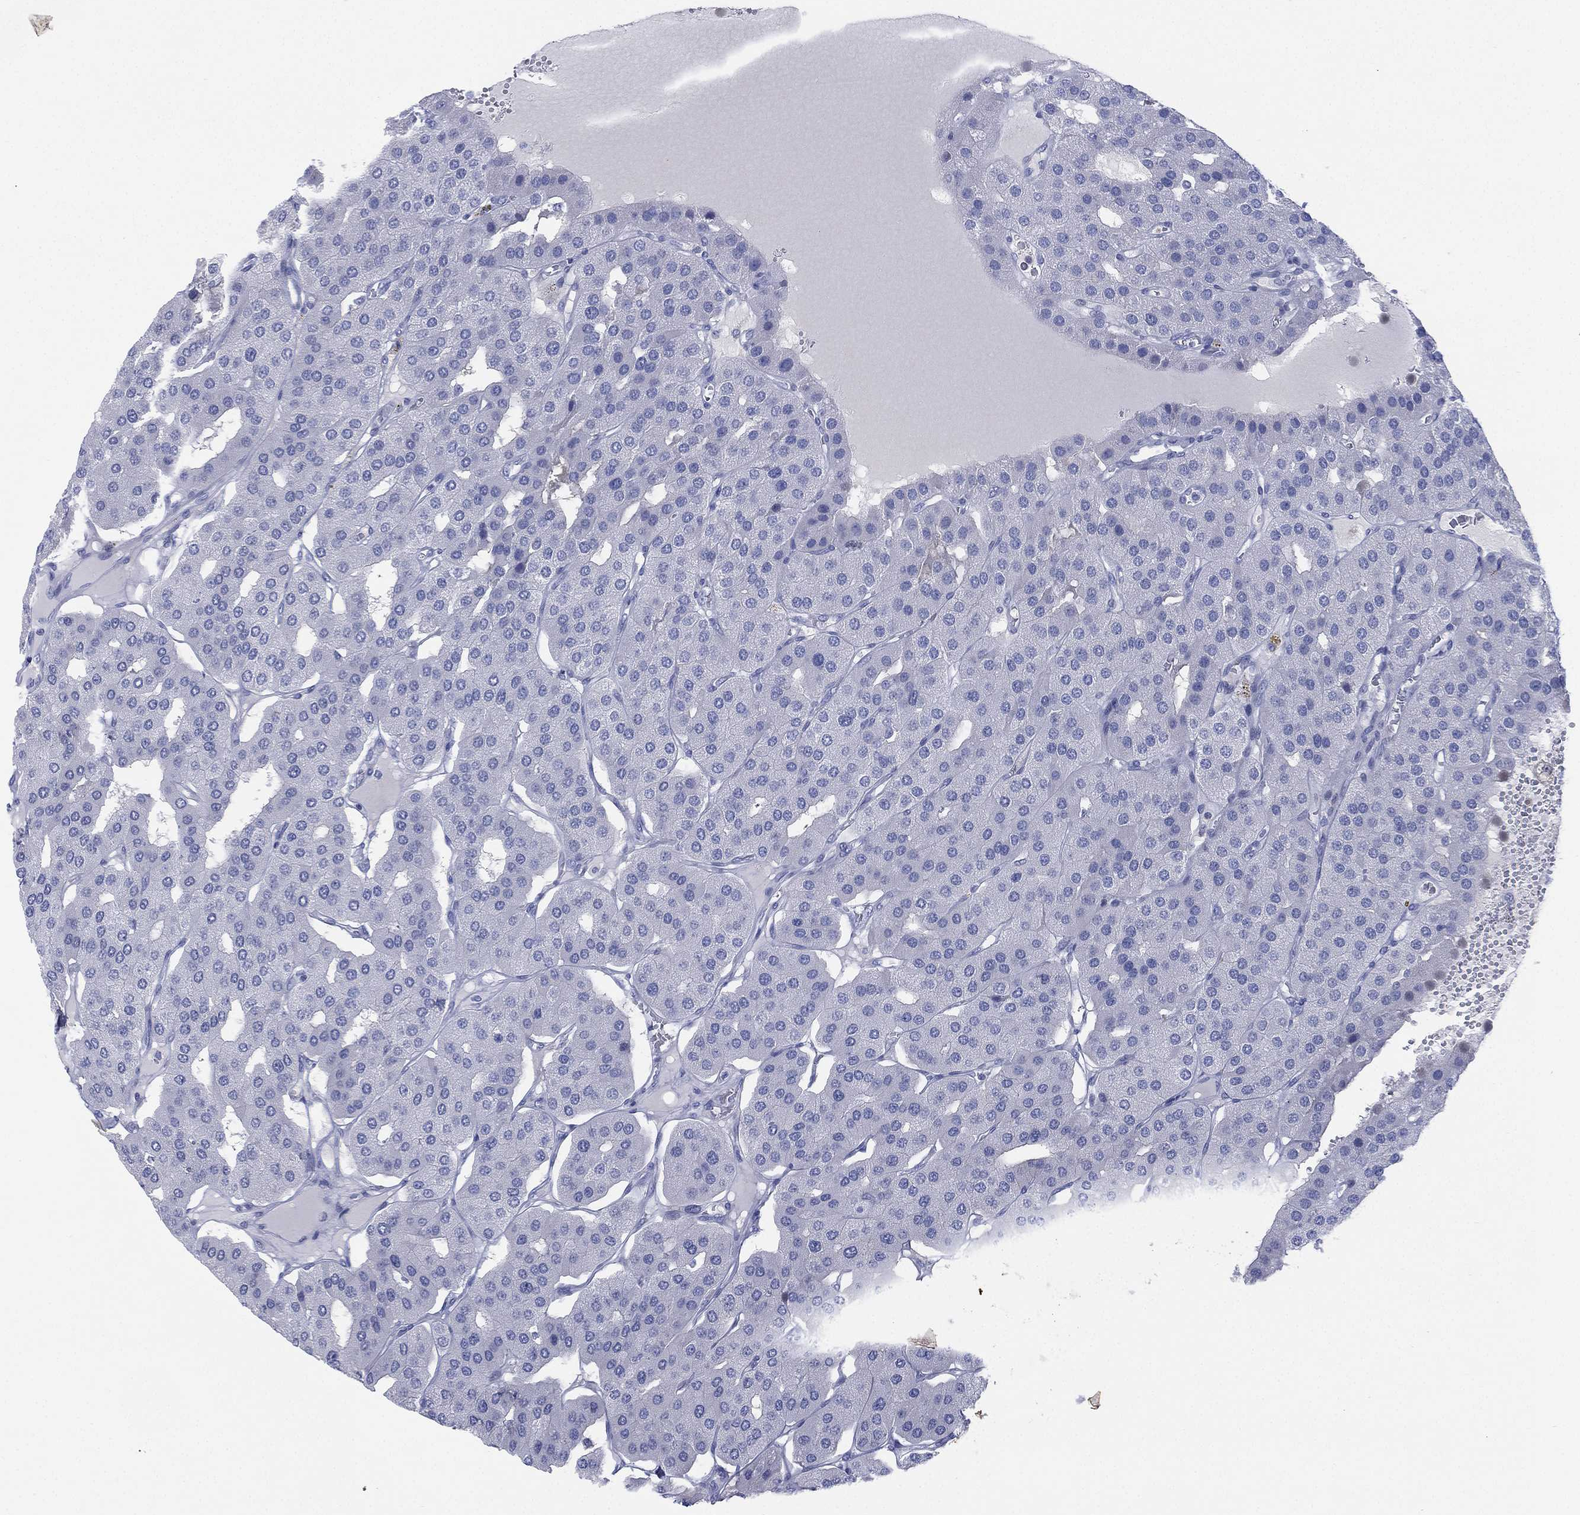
{"staining": {"intensity": "negative", "quantity": "none", "location": "none"}, "tissue": "parathyroid gland", "cell_type": "Glandular cells", "image_type": "normal", "snomed": [{"axis": "morphology", "description": "Normal tissue, NOS"}, {"axis": "morphology", "description": "Adenoma, NOS"}, {"axis": "topography", "description": "Parathyroid gland"}], "caption": "The micrograph shows no staining of glandular cells in unremarkable parathyroid gland.", "gene": "SEPTIN1", "patient": {"sex": "female", "age": 86}}